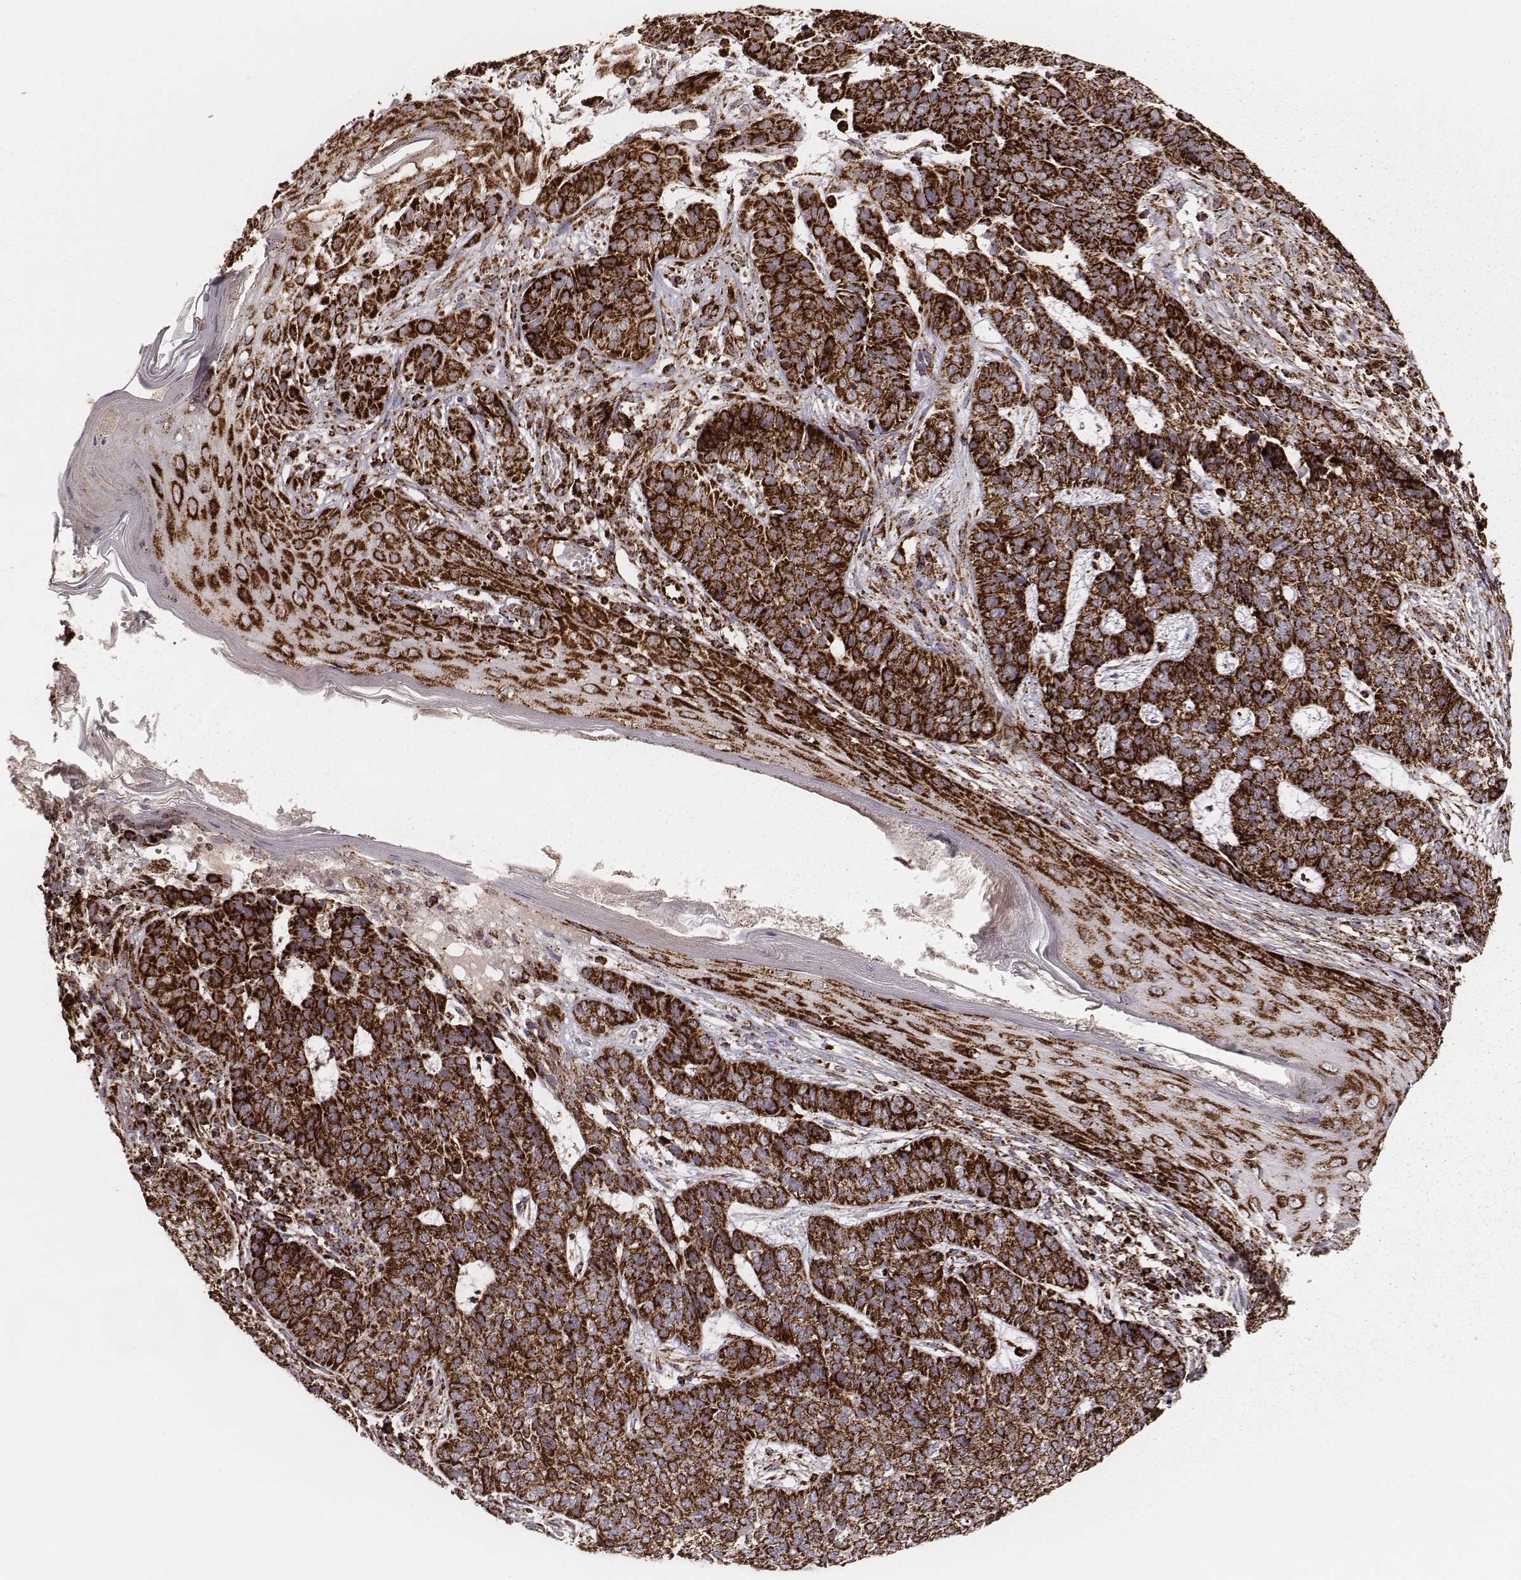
{"staining": {"intensity": "strong", "quantity": ">75%", "location": "cytoplasmic/membranous"}, "tissue": "skin cancer", "cell_type": "Tumor cells", "image_type": "cancer", "snomed": [{"axis": "morphology", "description": "Basal cell carcinoma"}, {"axis": "topography", "description": "Skin"}], "caption": "This histopathology image exhibits skin basal cell carcinoma stained with immunohistochemistry (IHC) to label a protein in brown. The cytoplasmic/membranous of tumor cells show strong positivity for the protein. Nuclei are counter-stained blue.", "gene": "TUFM", "patient": {"sex": "female", "age": 69}}